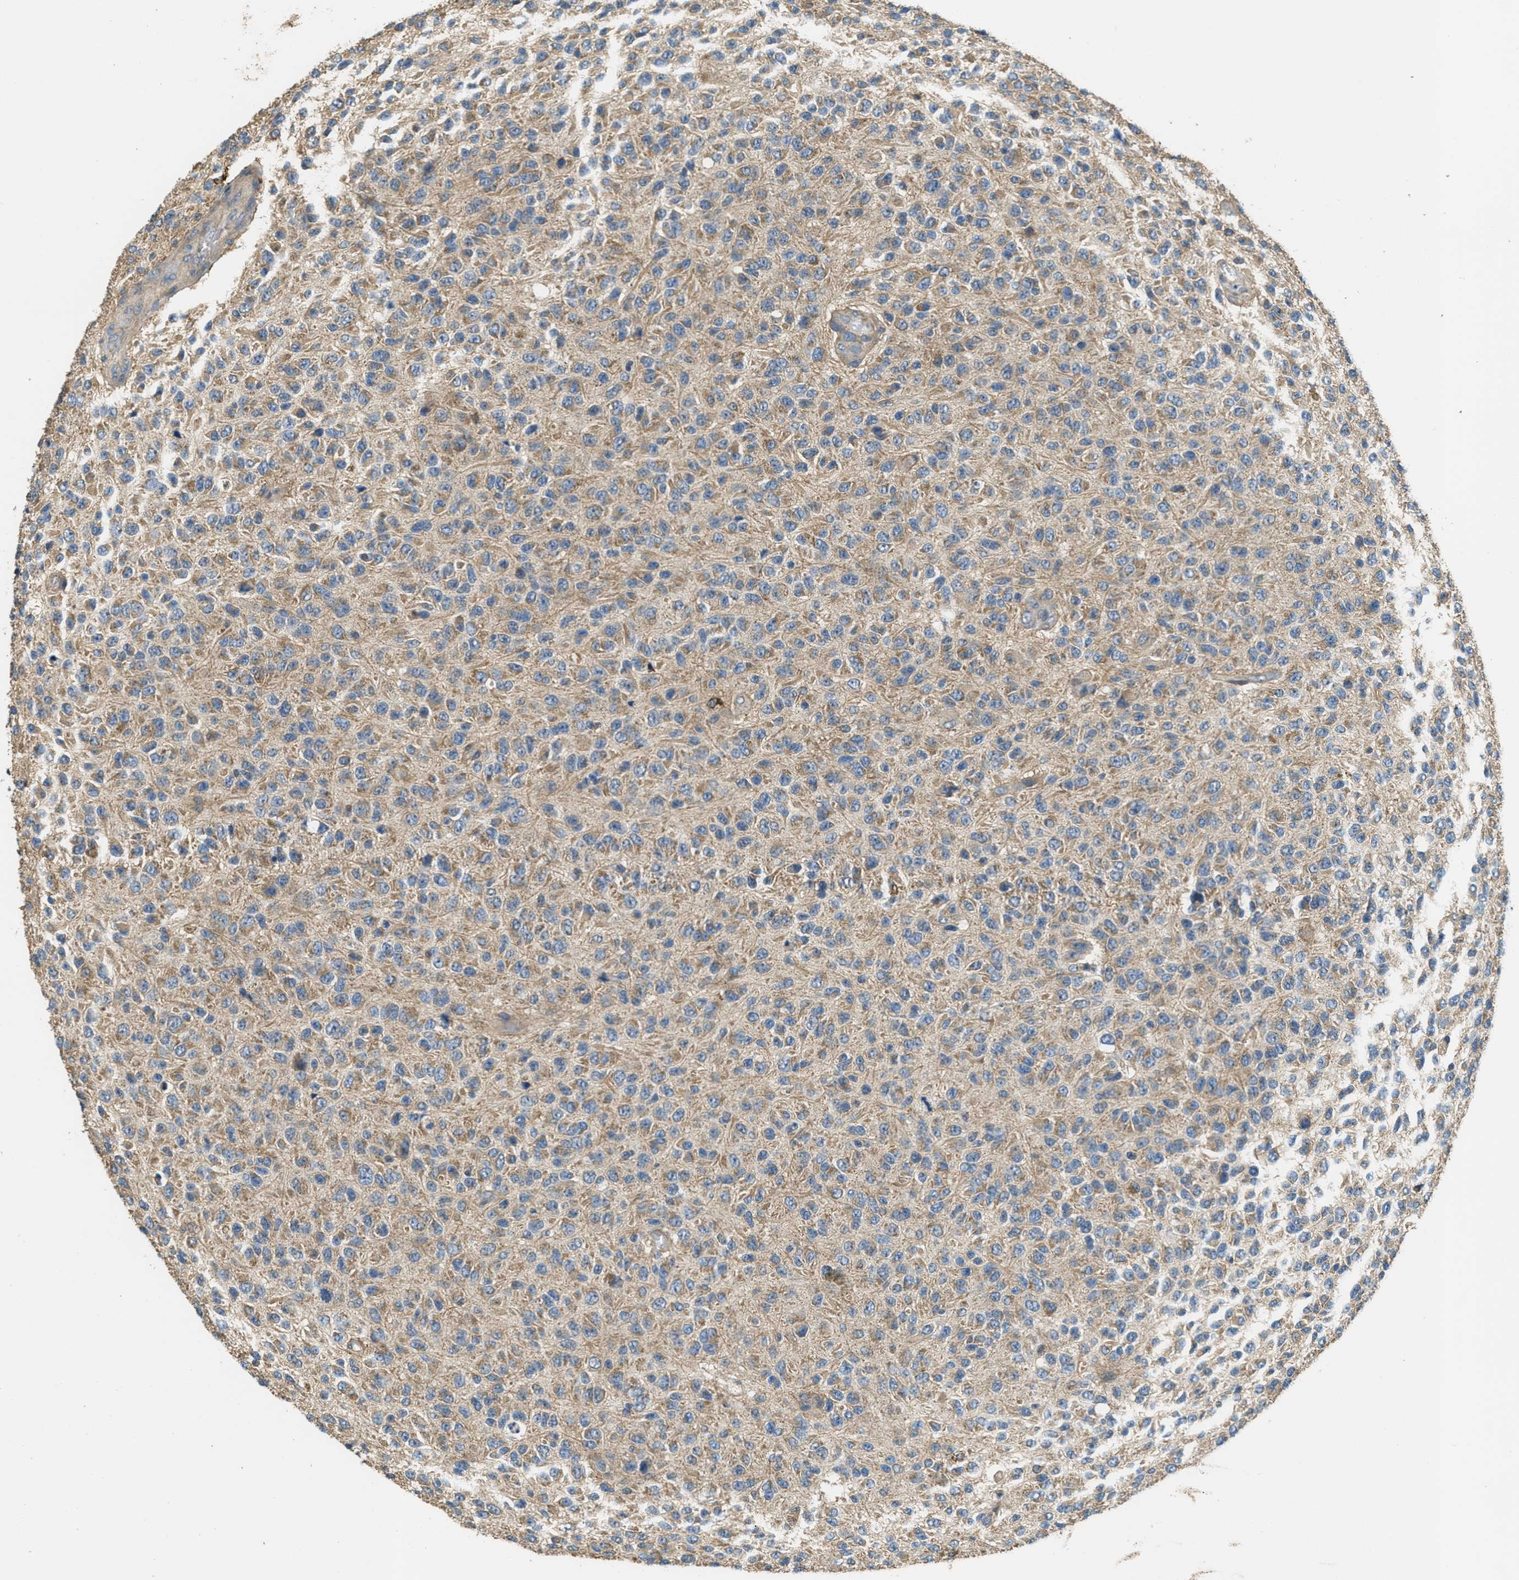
{"staining": {"intensity": "weak", "quantity": ">75%", "location": "cytoplasmic/membranous"}, "tissue": "glioma", "cell_type": "Tumor cells", "image_type": "cancer", "snomed": [{"axis": "morphology", "description": "Glioma, malignant, High grade"}, {"axis": "topography", "description": "pancreas cauda"}], "caption": "The image reveals a brown stain indicating the presence of a protein in the cytoplasmic/membranous of tumor cells in glioma. Using DAB (3,3'-diaminobenzidine) (brown) and hematoxylin (blue) stains, captured at high magnification using brightfield microscopy.", "gene": "THBS2", "patient": {"sex": "male", "age": 60}}